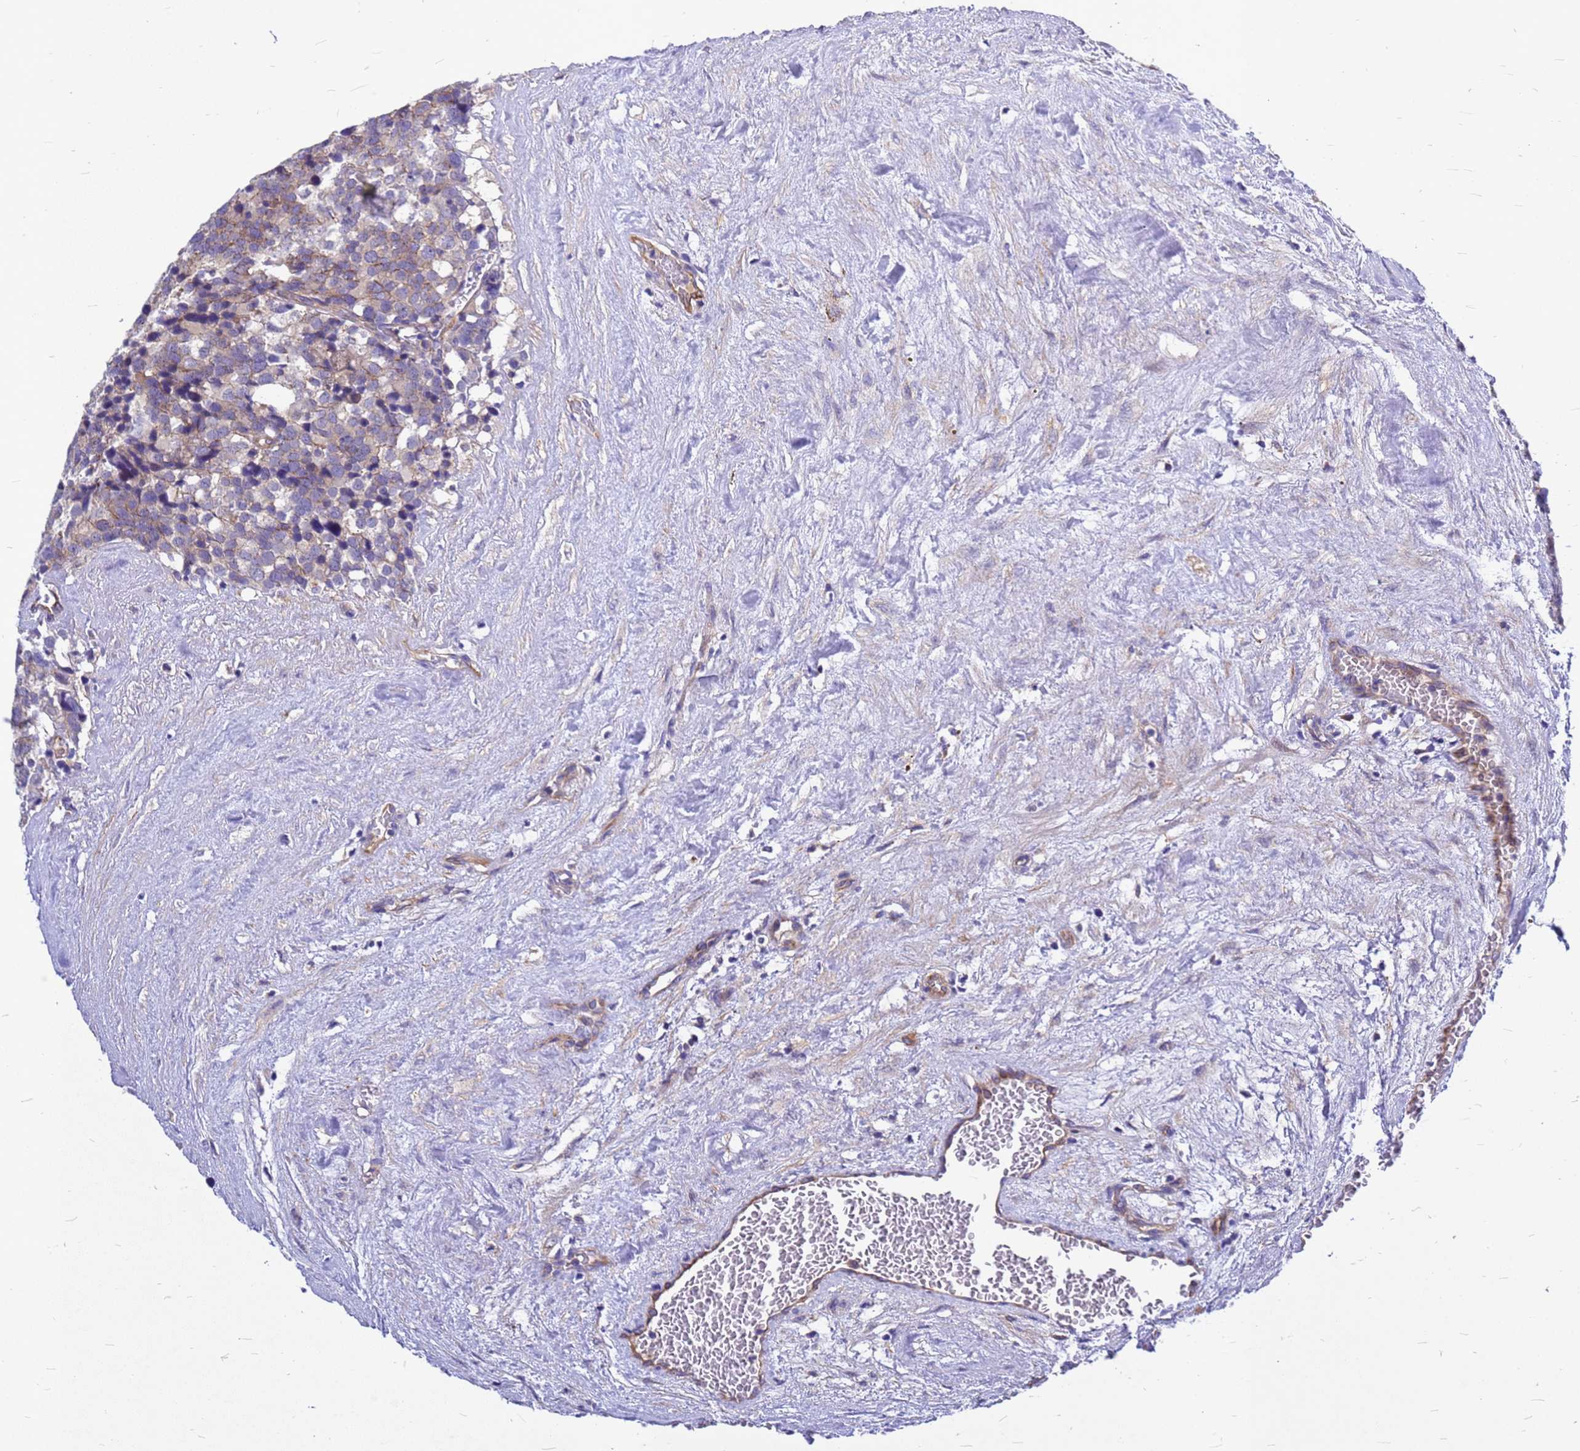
{"staining": {"intensity": "weak", "quantity": "<25%", "location": "cytoplasmic/membranous"}, "tissue": "testis cancer", "cell_type": "Tumor cells", "image_type": "cancer", "snomed": [{"axis": "morphology", "description": "Seminoma, NOS"}, {"axis": "topography", "description": "Testis"}], "caption": "Micrograph shows no protein staining in tumor cells of seminoma (testis) tissue.", "gene": "FBXW5", "patient": {"sex": "male", "age": 71}}